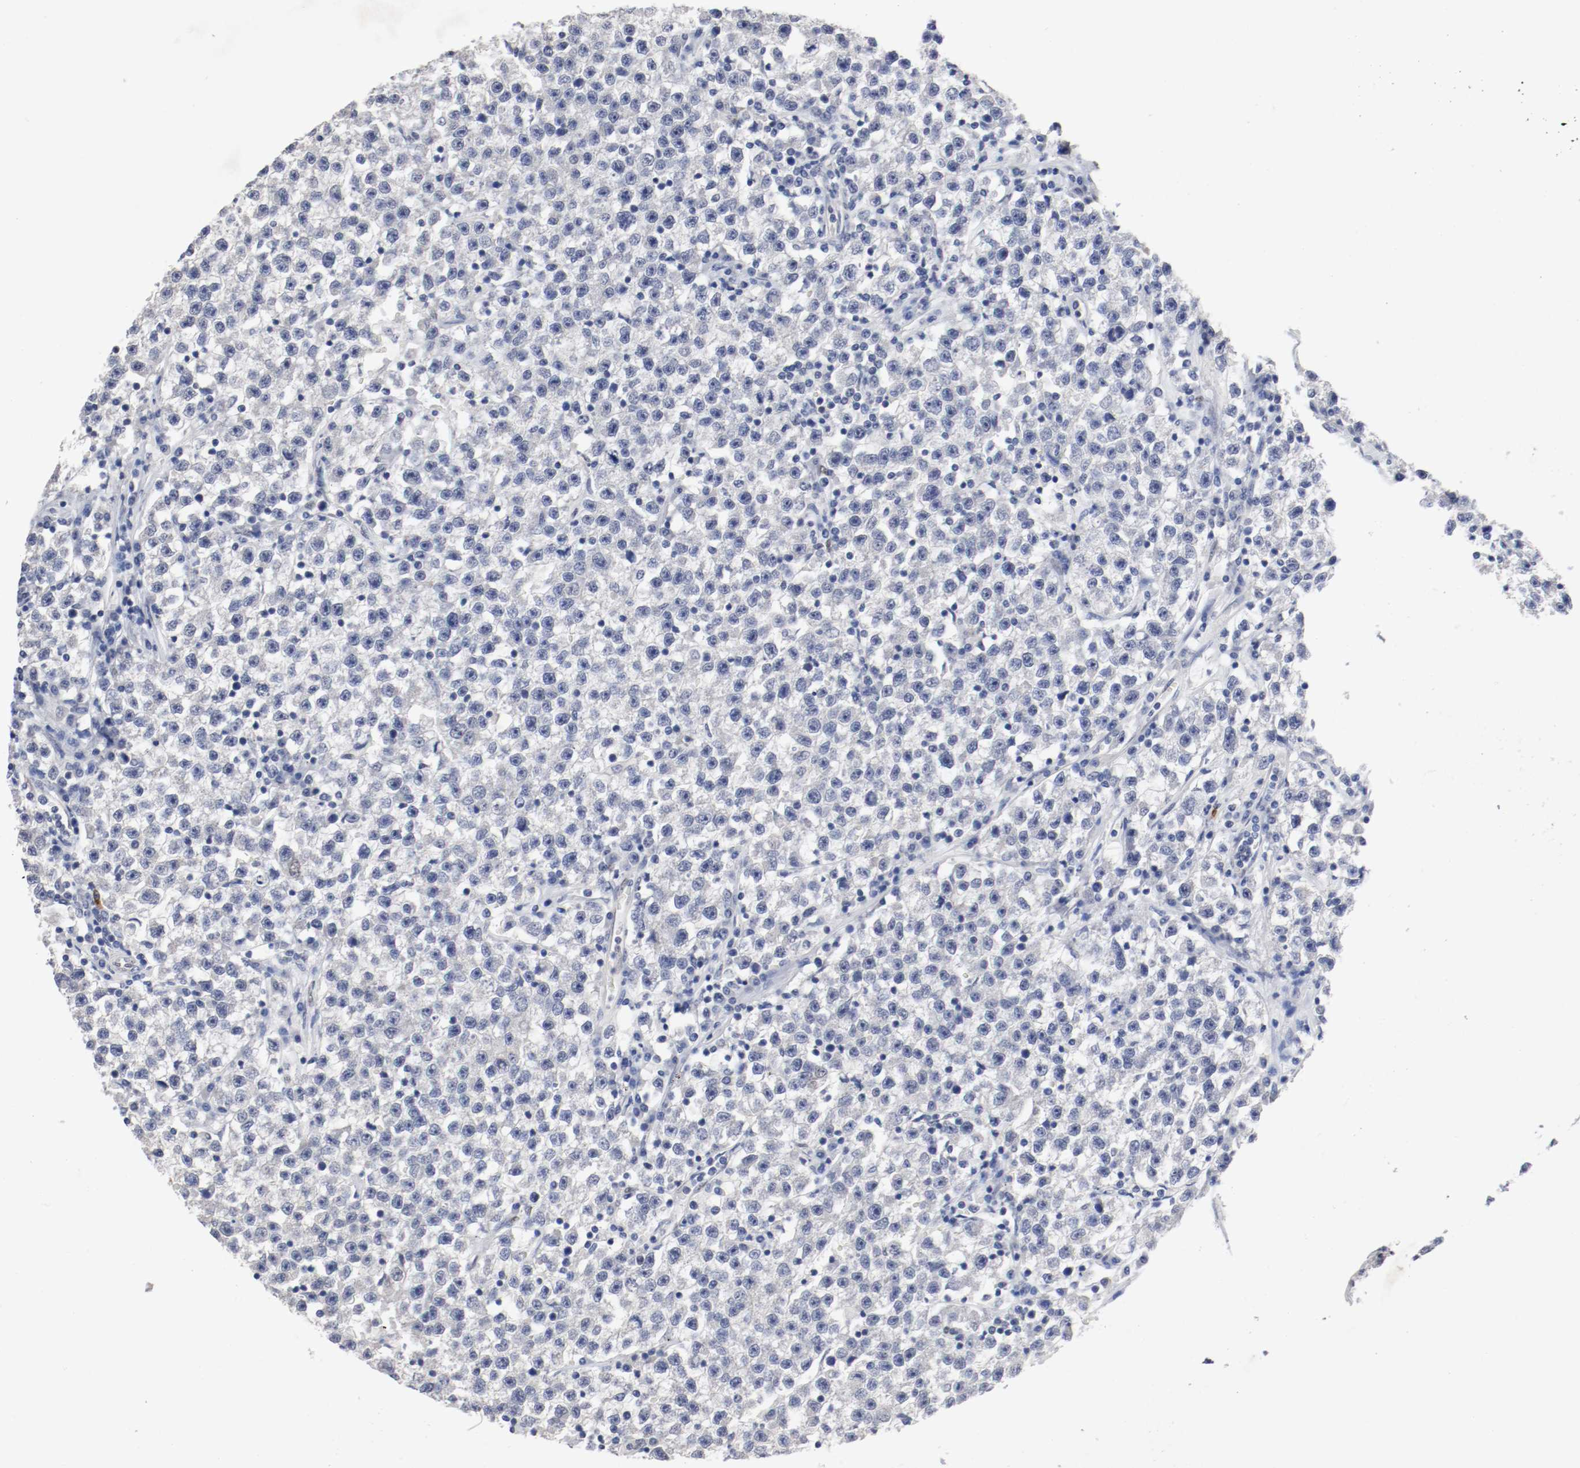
{"staining": {"intensity": "negative", "quantity": "none", "location": "none"}, "tissue": "testis cancer", "cell_type": "Tumor cells", "image_type": "cancer", "snomed": [{"axis": "morphology", "description": "Seminoma, NOS"}, {"axis": "topography", "description": "Testis"}], "caption": "A photomicrograph of testis seminoma stained for a protein exhibits no brown staining in tumor cells.", "gene": "FOSL2", "patient": {"sex": "male", "age": 22}}